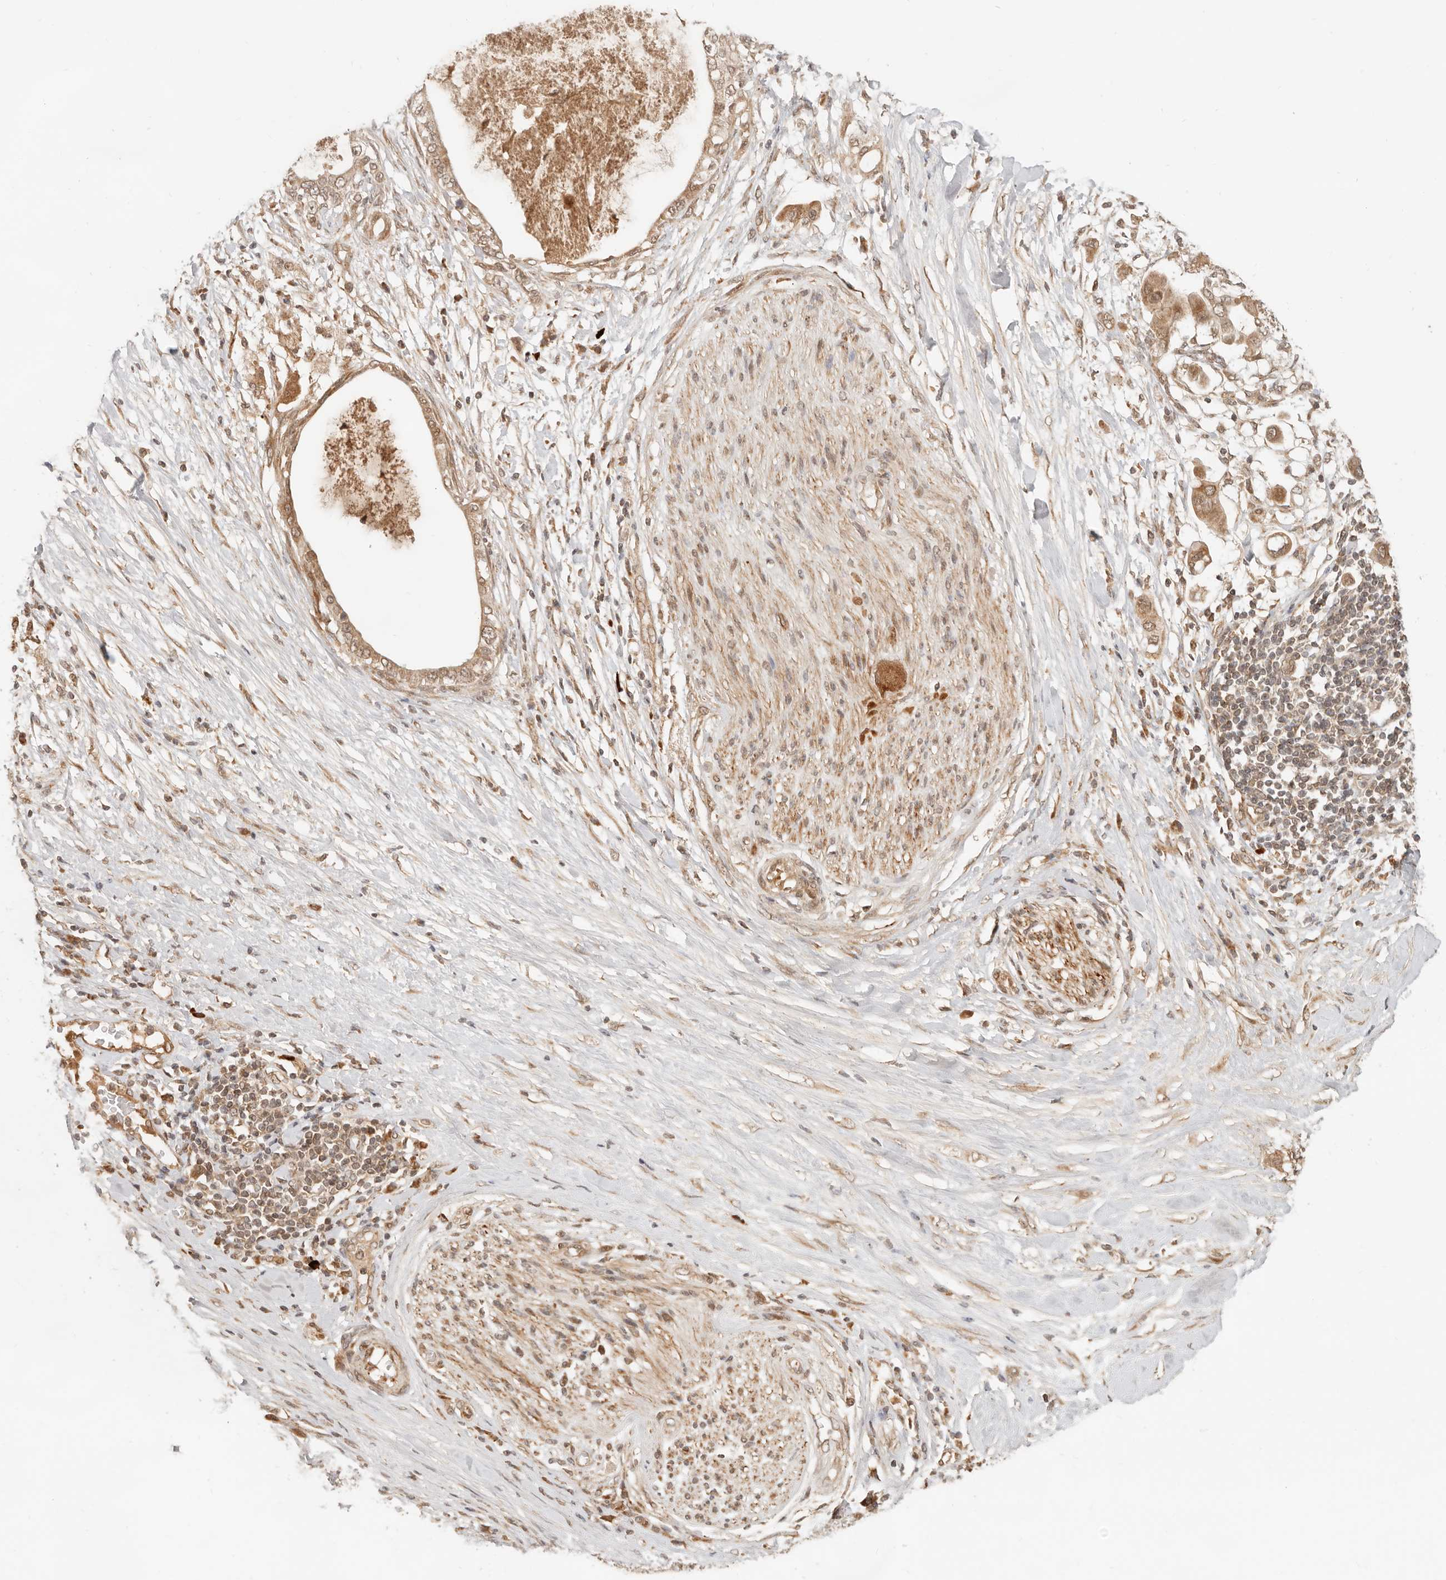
{"staining": {"intensity": "moderate", "quantity": ">75%", "location": "cytoplasmic/membranous"}, "tissue": "pancreatic cancer", "cell_type": "Tumor cells", "image_type": "cancer", "snomed": [{"axis": "morphology", "description": "Adenocarcinoma, NOS"}, {"axis": "topography", "description": "Pancreas"}], "caption": "DAB (3,3'-diaminobenzidine) immunohistochemical staining of human adenocarcinoma (pancreatic) displays moderate cytoplasmic/membranous protein staining in approximately >75% of tumor cells.", "gene": "BAALC", "patient": {"sex": "female", "age": 56}}